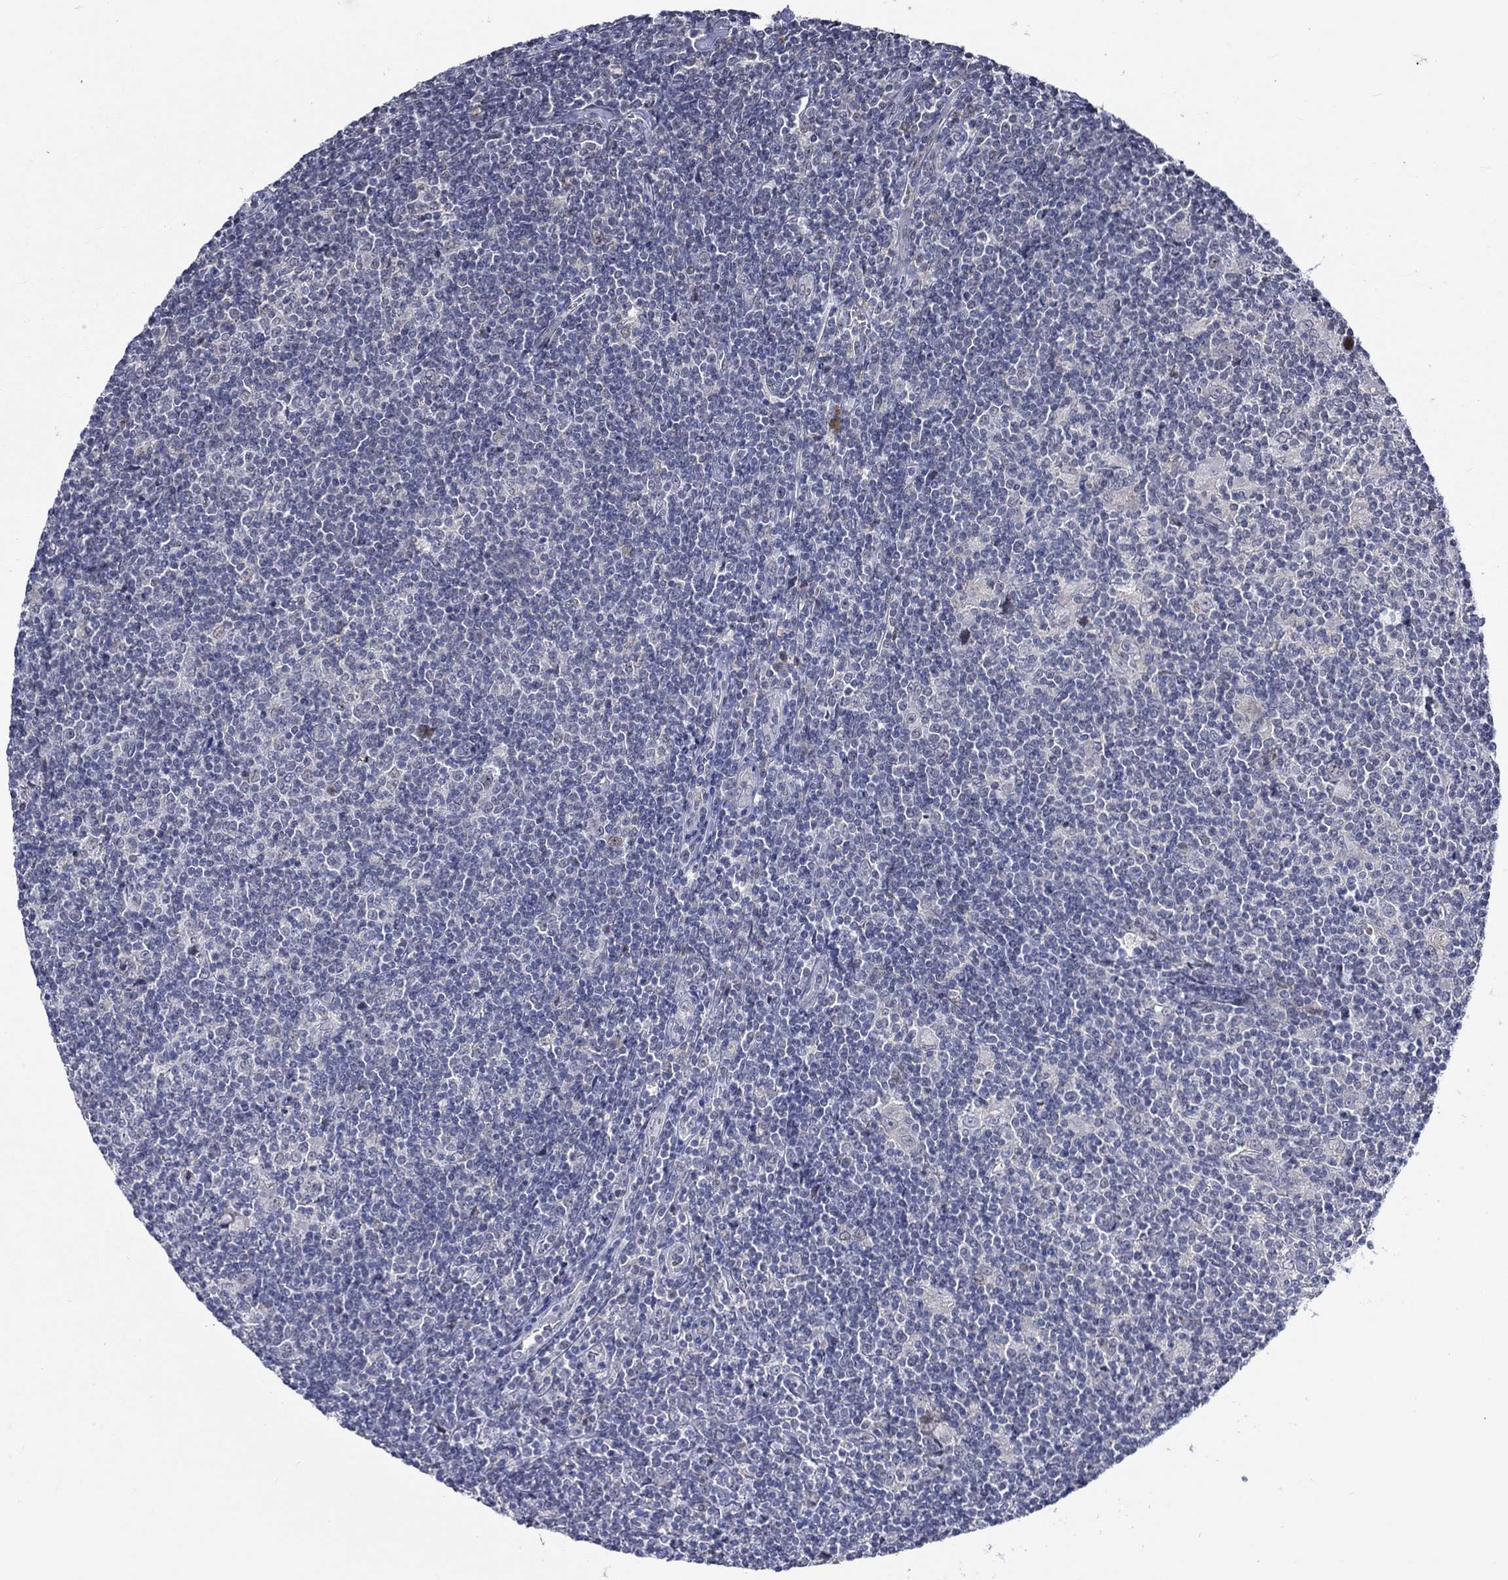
{"staining": {"intensity": "negative", "quantity": "none", "location": "none"}, "tissue": "lymphoma", "cell_type": "Tumor cells", "image_type": "cancer", "snomed": [{"axis": "morphology", "description": "Hodgkin's disease, NOS"}, {"axis": "topography", "description": "Lymph node"}], "caption": "Tumor cells are negative for protein expression in human lymphoma. (IHC, brightfield microscopy, high magnification).", "gene": "WASF1", "patient": {"sex": "male", "age": 40}}